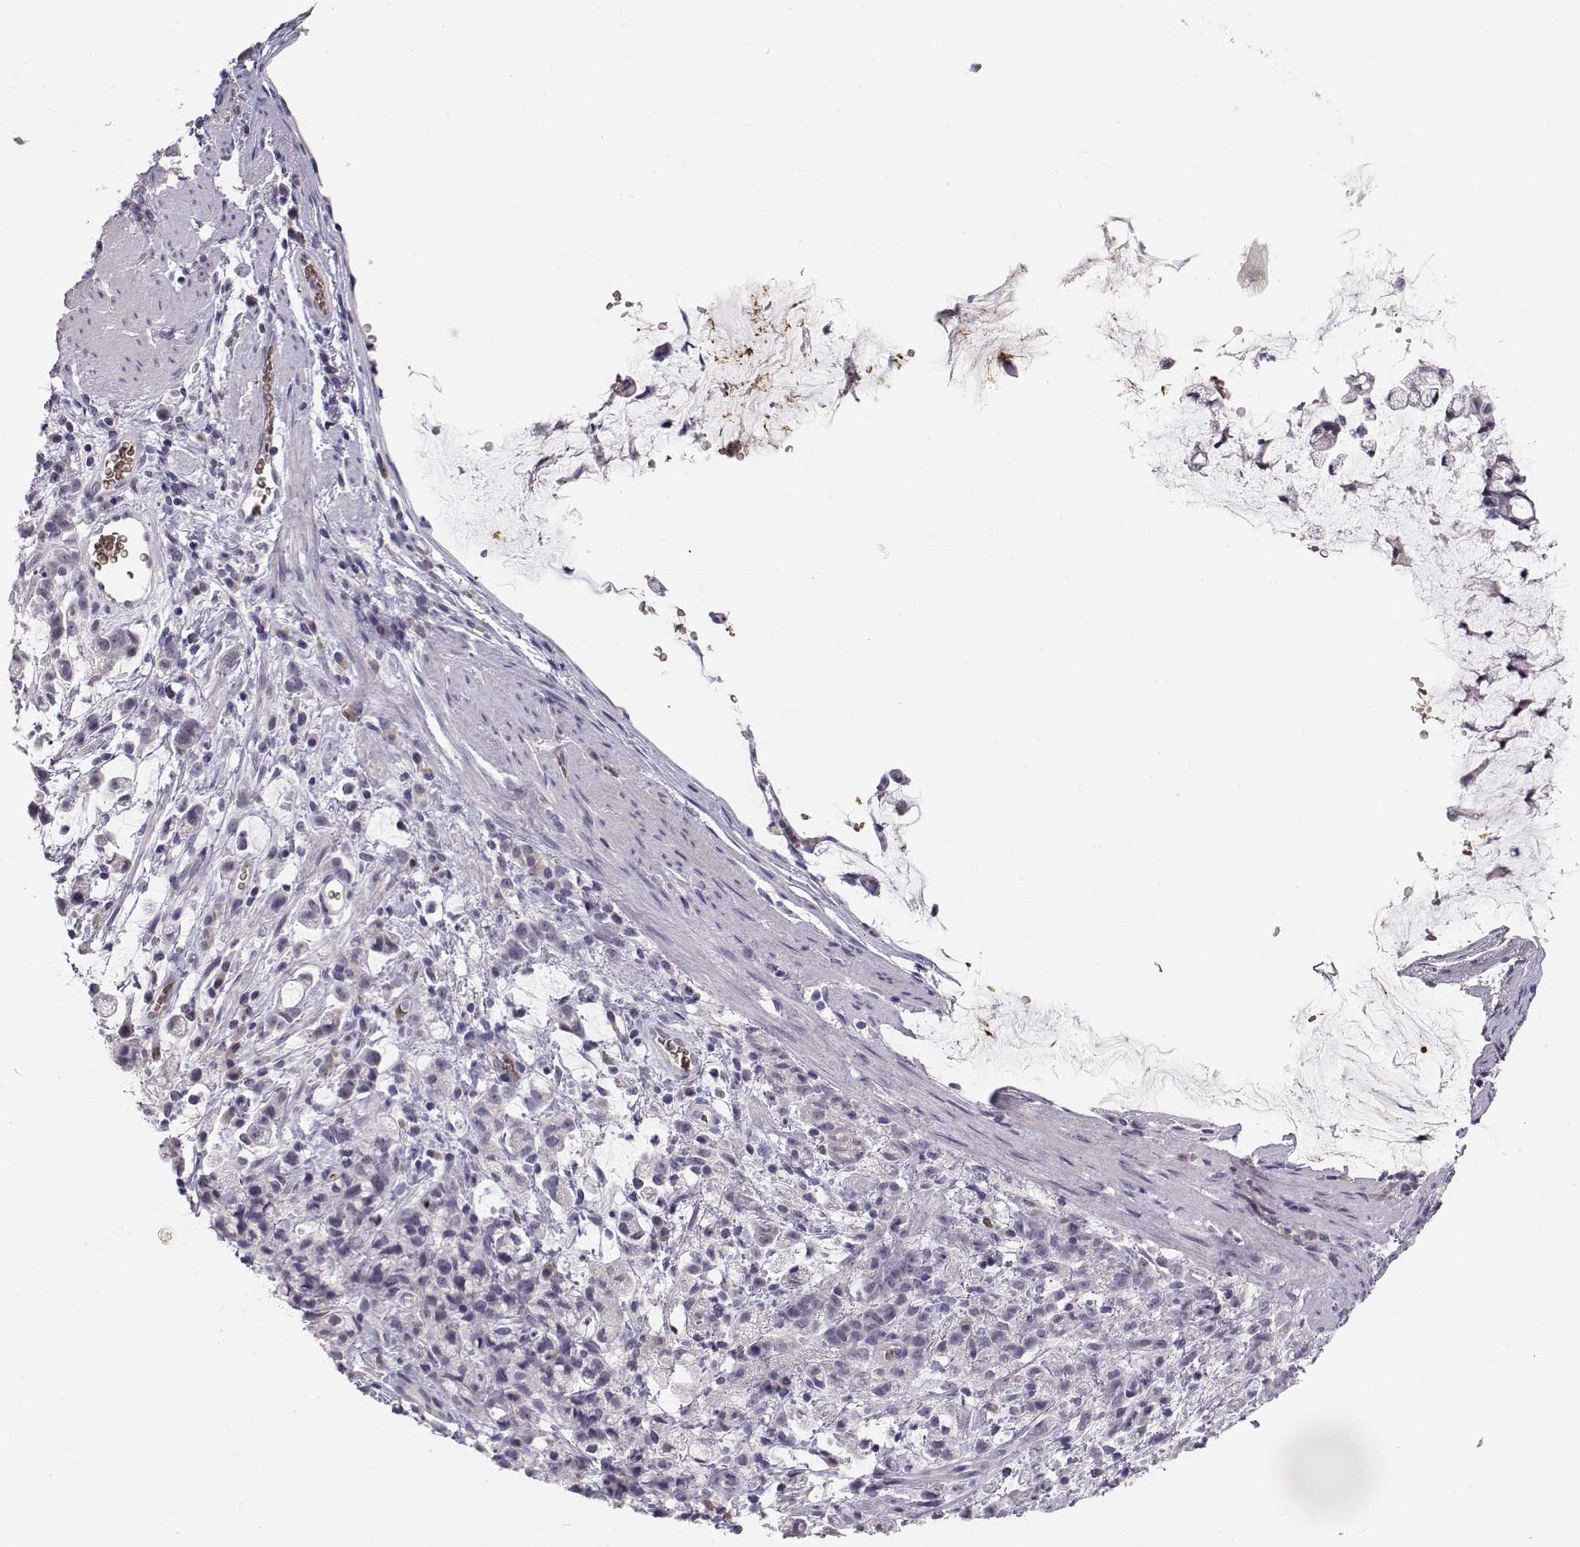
{"staining": {"intensity": "negative", "quantity": "none", "location": "none"}, "tissue": "stomach cancer", "cell_type": "Tumor cells", "image_type": "cancer", "snomed": [{"axis": "morphology", "description": "Adenocarcinoma, NOS"}, {"axis": "topography", "description": "Stomach"}], "caption": "The photomicrograph shows no significant expression in tumor cells of adenocarcinoma (stomach). Brightfield microscopy of IHC stained with DAB (brown) and hematoxylin (blue), captured at high magnification.", "gene": "TTC26", "patient": {"sex": "female", "age": 60}}